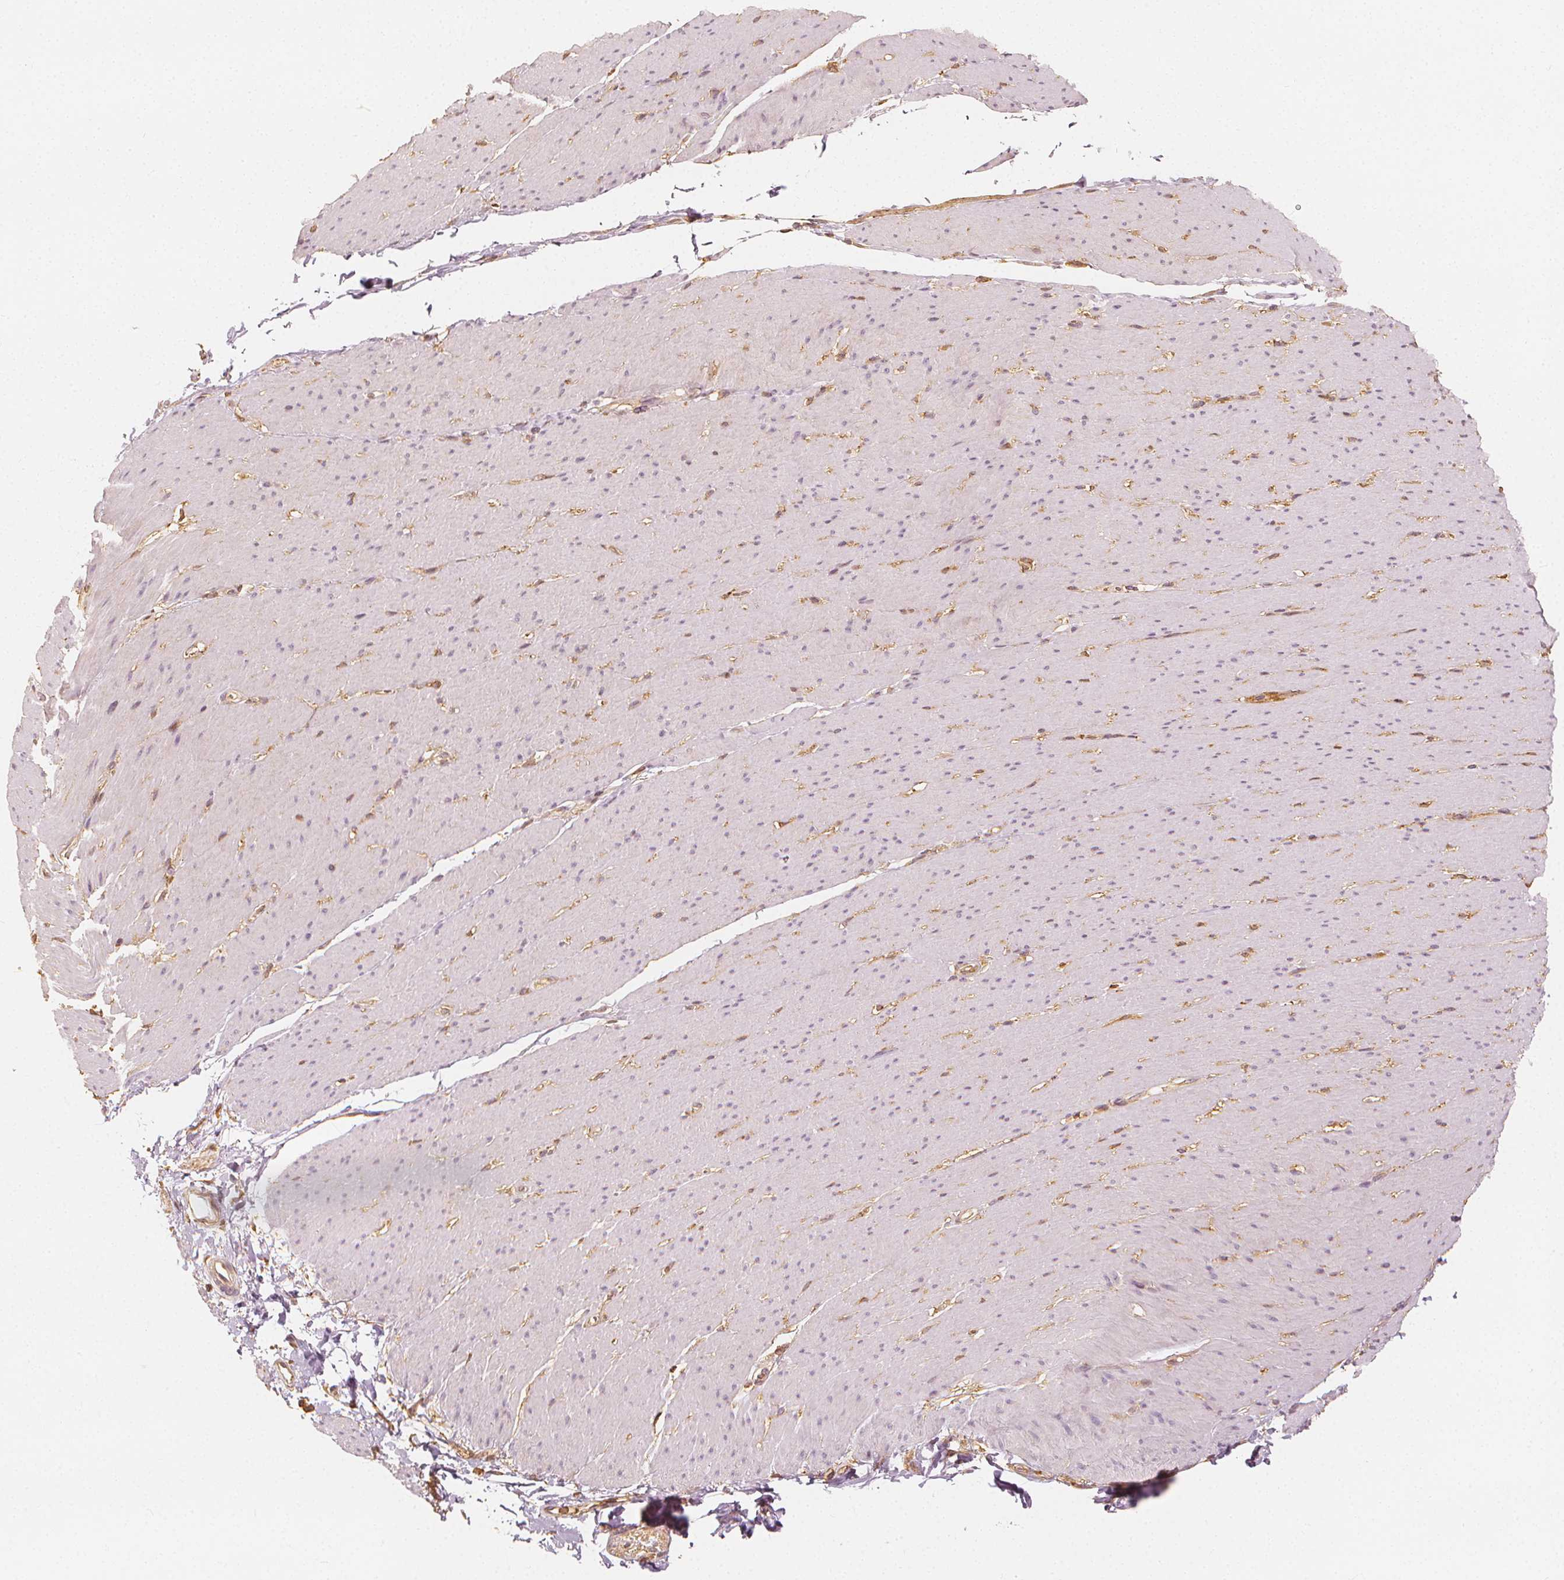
{"staining": {"intensity": "weak", "quantity": "25%-75%", "location": "cytoplasmic/membranous"}, "tissue": "smooth muscle", "cell_type": "Smooth muscle cells", "image_type": "normal", "snomed": [{"axis": "morphology", "description": "Normal tissue, NOS"}, {"axis": "topography", "description": "Smooth muscle"}, {"axis": "topography", "description": "Rectum"}], "caption": "A brown stain shows weak cytoplasmic/membranous expression of a protein in smooth muscle cells of benign smooth muscle.", "gene": "ARHGAP26", "patient": {"sex": "male", "age": 53}}